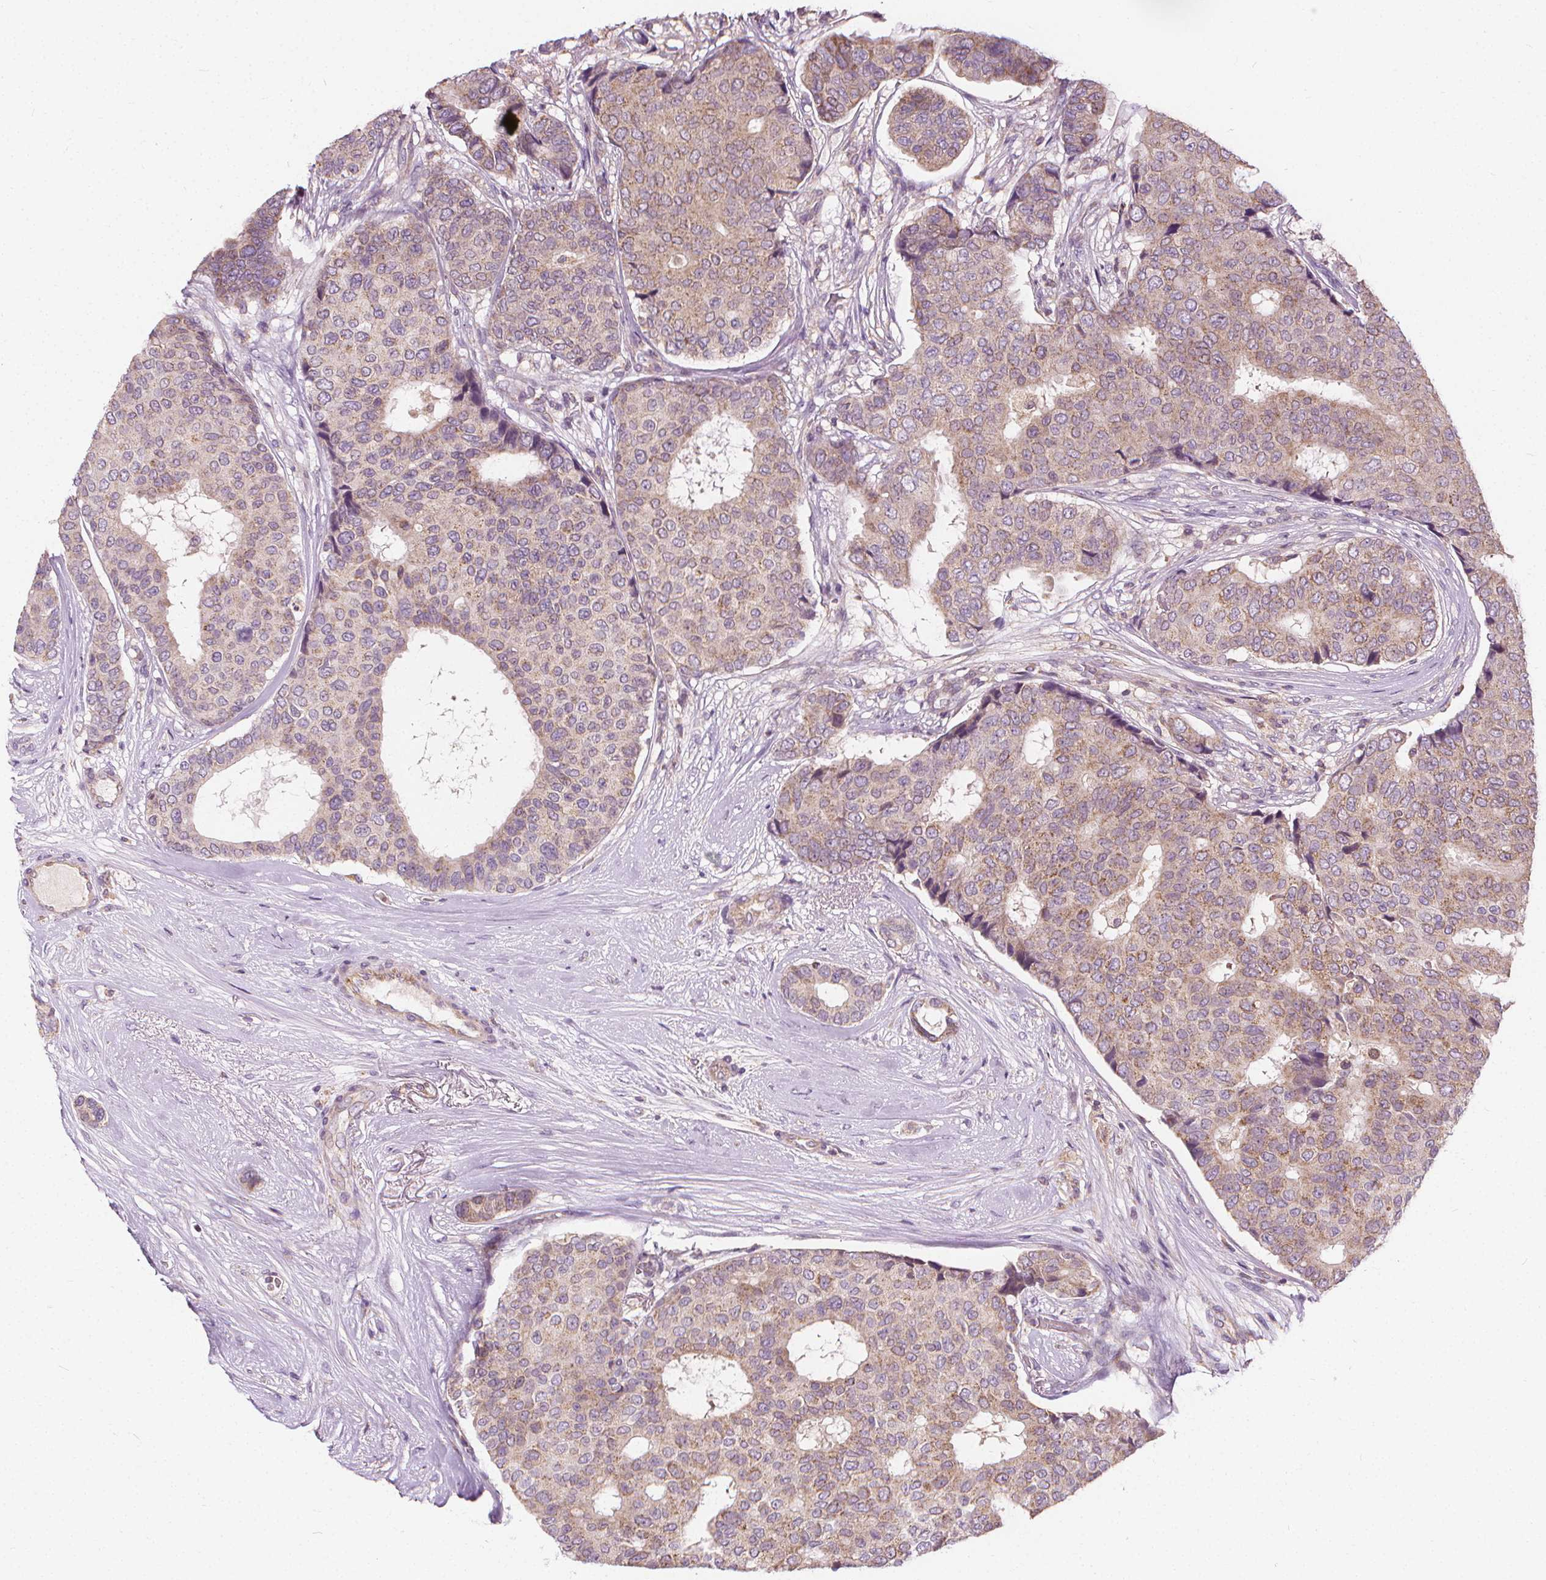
{"staining": {"intensity": "weak", "quantity": "25%-75%", "location": "cytoplasmic/membranous"}, "tissue": "breast cancer", "cell_type": "Tumor cells", "image_type": "cancer", "snomed": [{"axis": "morphology", "description": "Duct carcinoma"}, {"axis": "topography", "description": "Breast"}], "caption": "Immunohistochemical staining of human breast infiltrating ductal carcinoma reveals low levels of weak cytoplasmic/membranous protein positivity in approximately 25%-75% of tumor cells. The protein is shown in brown color, while the nuclei are stained blue.", "gene": "RAB20", "patient": {"sex": "female", "age": 75}}